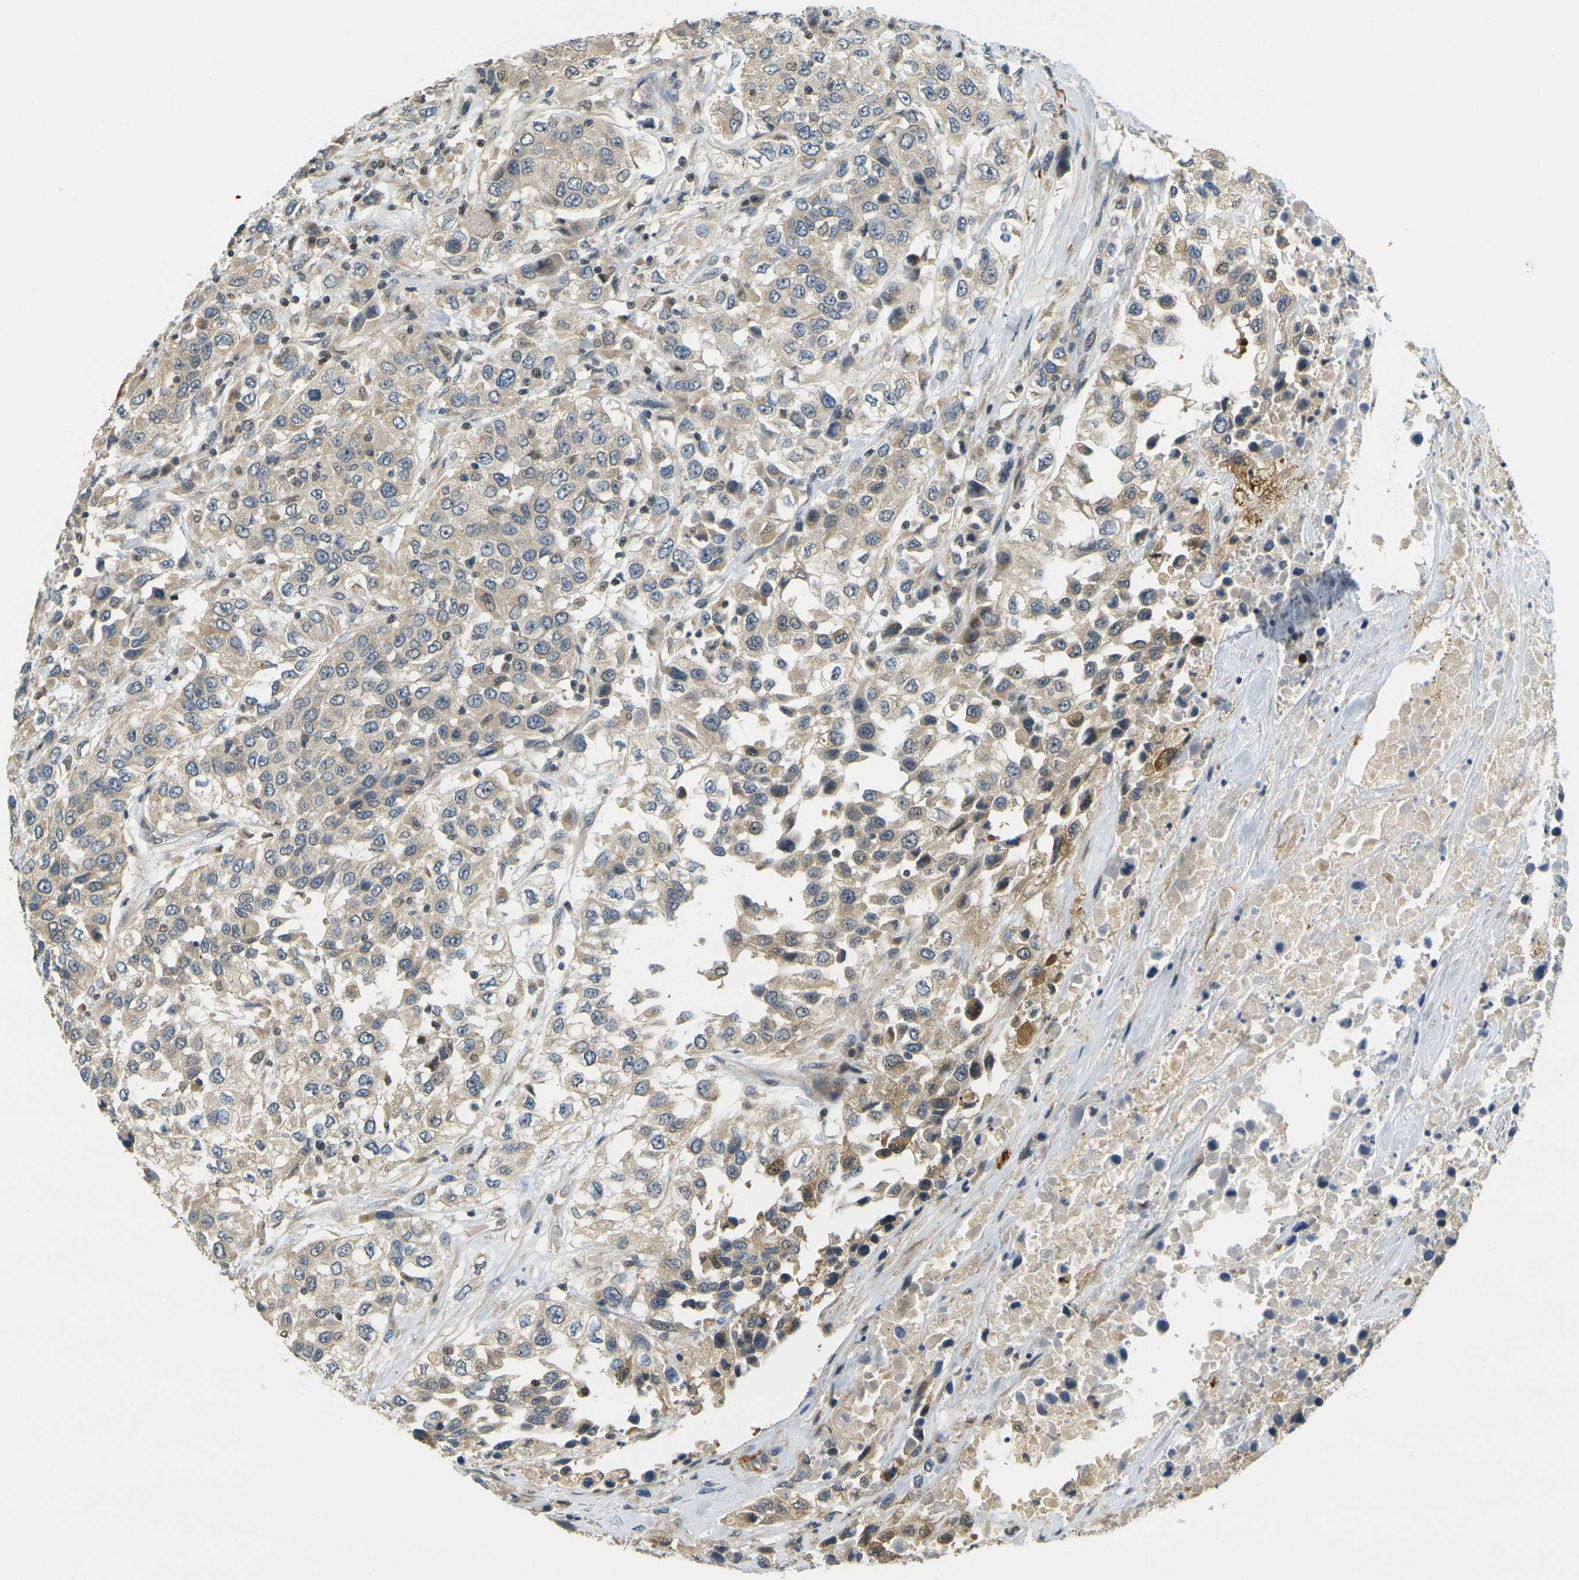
{"staining": {"intensity": "weak", "quantity": ">75%", "location": "cytoplasmic/membranous"}, "tissue": "urothelial cancer", "cell_type": "Tumor cells", "image_type": "cancer", "snomed": [{"axis": "morphology", "description": "Urothelial carcinoma, High grade"}, {"axis": "topography", "description": "Urinary bladder"}], "caption": "Urothelial cancer stained with a brown dye shows weak cytoplasmic/membranous positive staining in about >75% of tumor cells.", "gene": "KLHL8", "patient": {"sex": "female", "age": 80}}